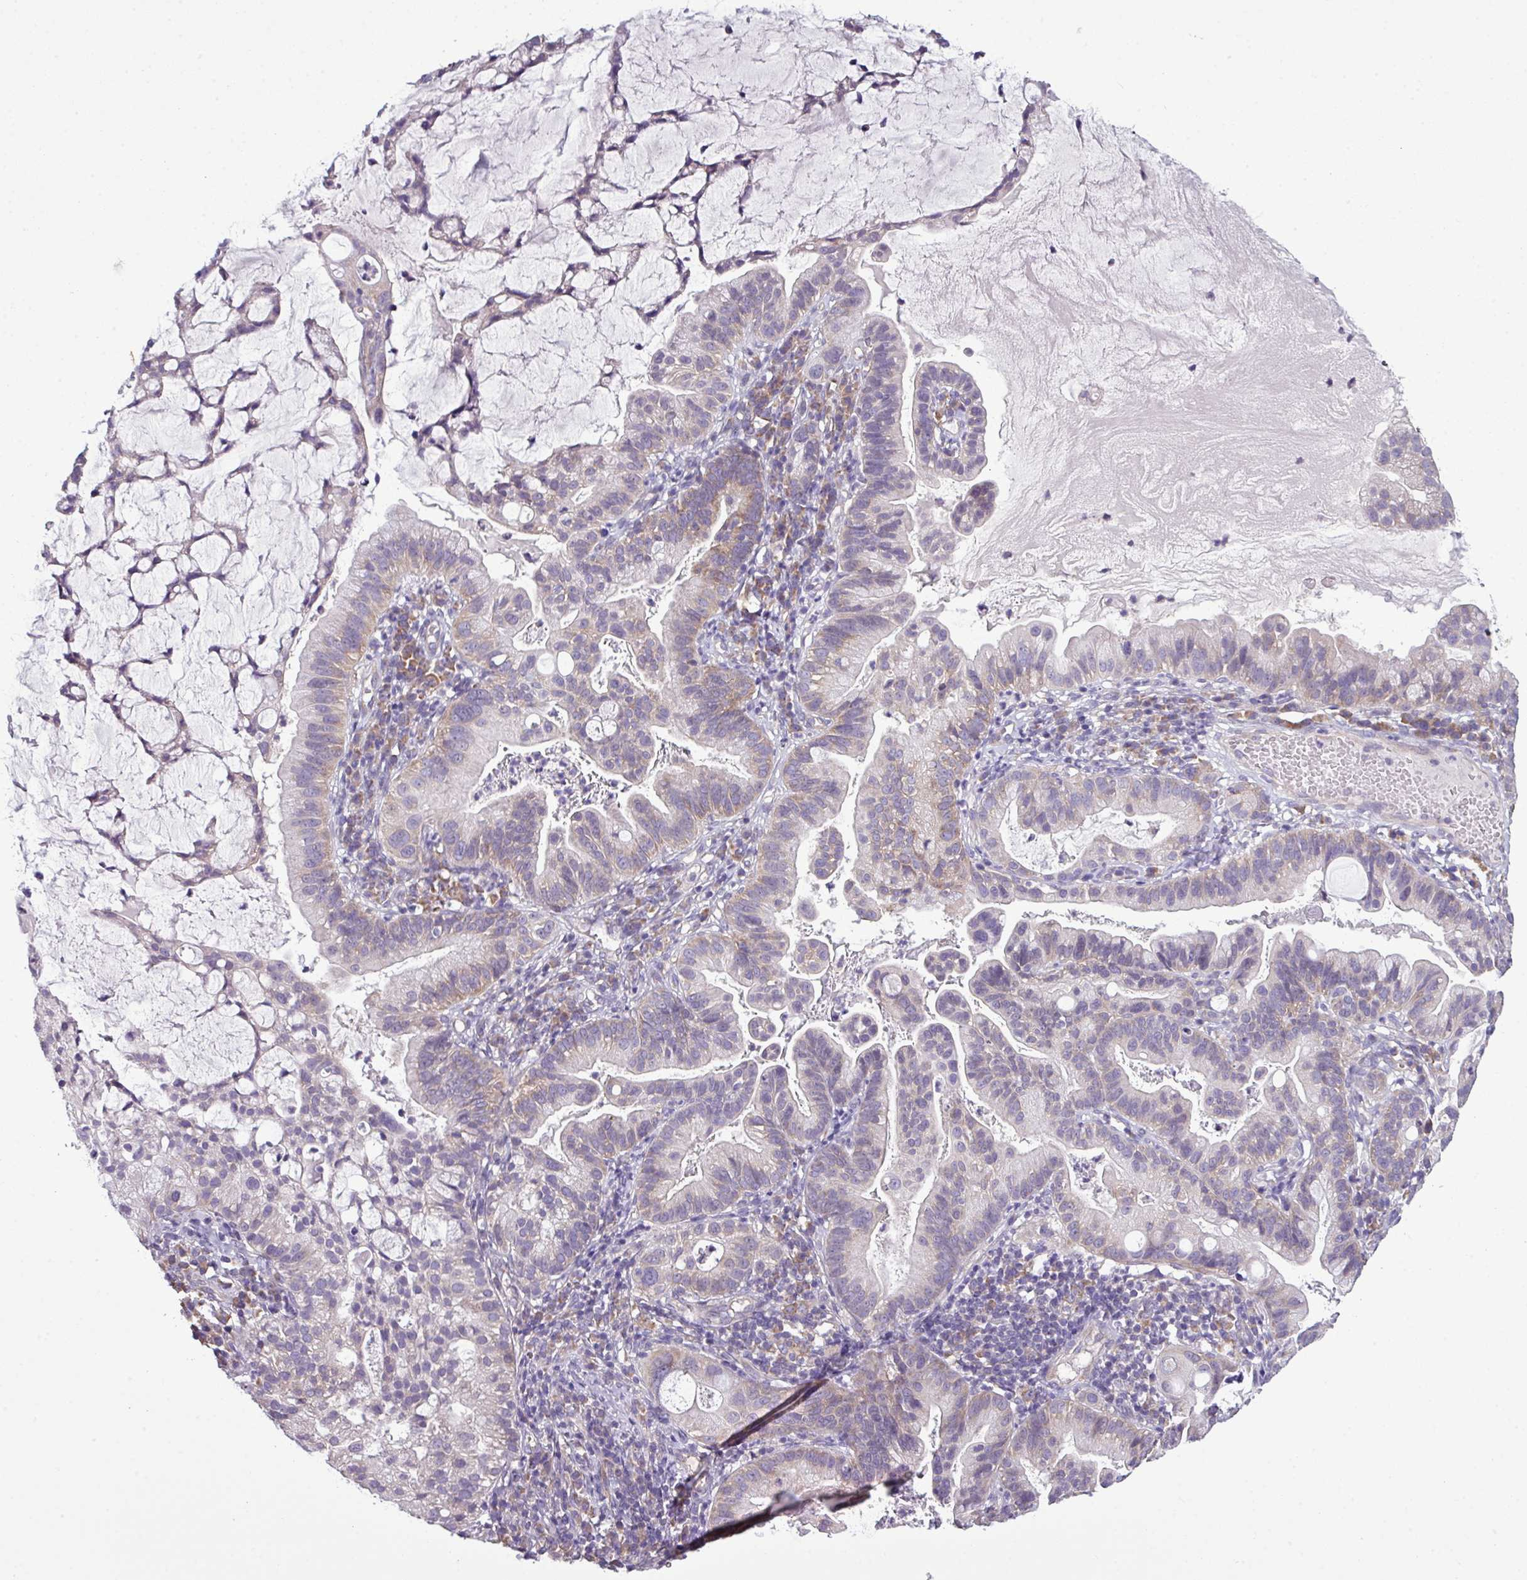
{"staining": {"intensity": "weak", "quantity": "<25%", "location": "cytoplasmic/membranous"}, "tissue": "cervical cancer", "cell_type": "Tumor cells", "image_type": "cancer", "snomed": [{"axis": "morphology", "description": "Adenocarcinoma, NOS"}, {"axis": "topography", "description": "Cervix"}], "caption": "High power microscopy photomicrograph of an immunohistochemistry (IHC) photomicrograph of cervical cancer (adenocarcinoma), revealing no significant expression in tumor cells. (IHC, brightfield microscopy, high magnification).", "gene": "AGAP5", "patient": {"sex": "female", "age": 41}}